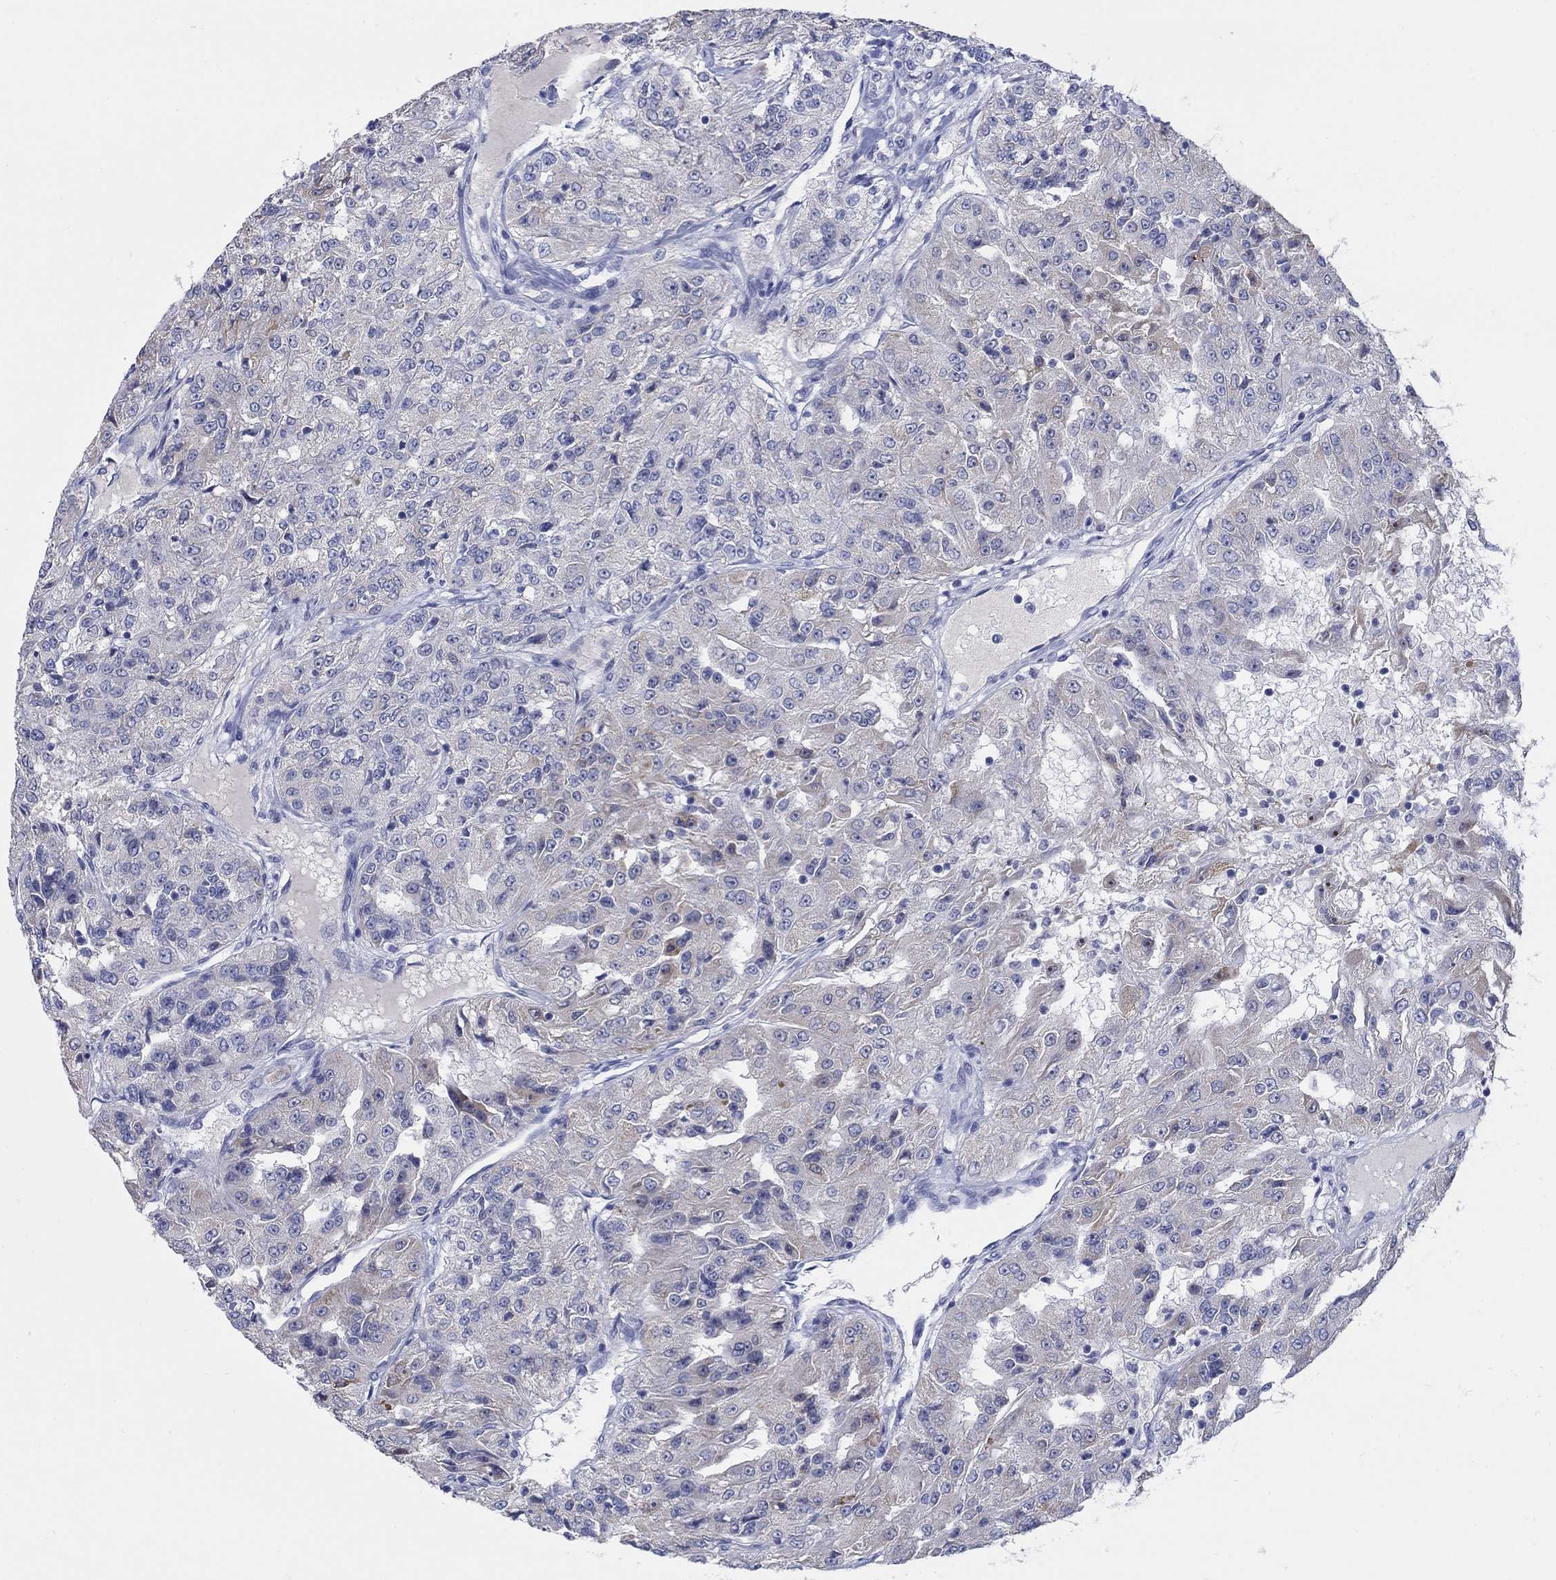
{"staining": {"intensity": "negative", "quantity": "none", "location": "none"}, "tissue": "renal cancer", "cell_type": "Tumor cells", "image_type": "cancer", "snomed": [{"axis": "morphology", "description": "Adenocarcinoma, NOS"}, {"axis": "topography", "description": "Kidney"}], "caption": "The image demonstrates no significant expression in tumor cells of renal adenocarcinoma.", "gene": "REEP2", "patient": {"sex": "female", "age": 63}}